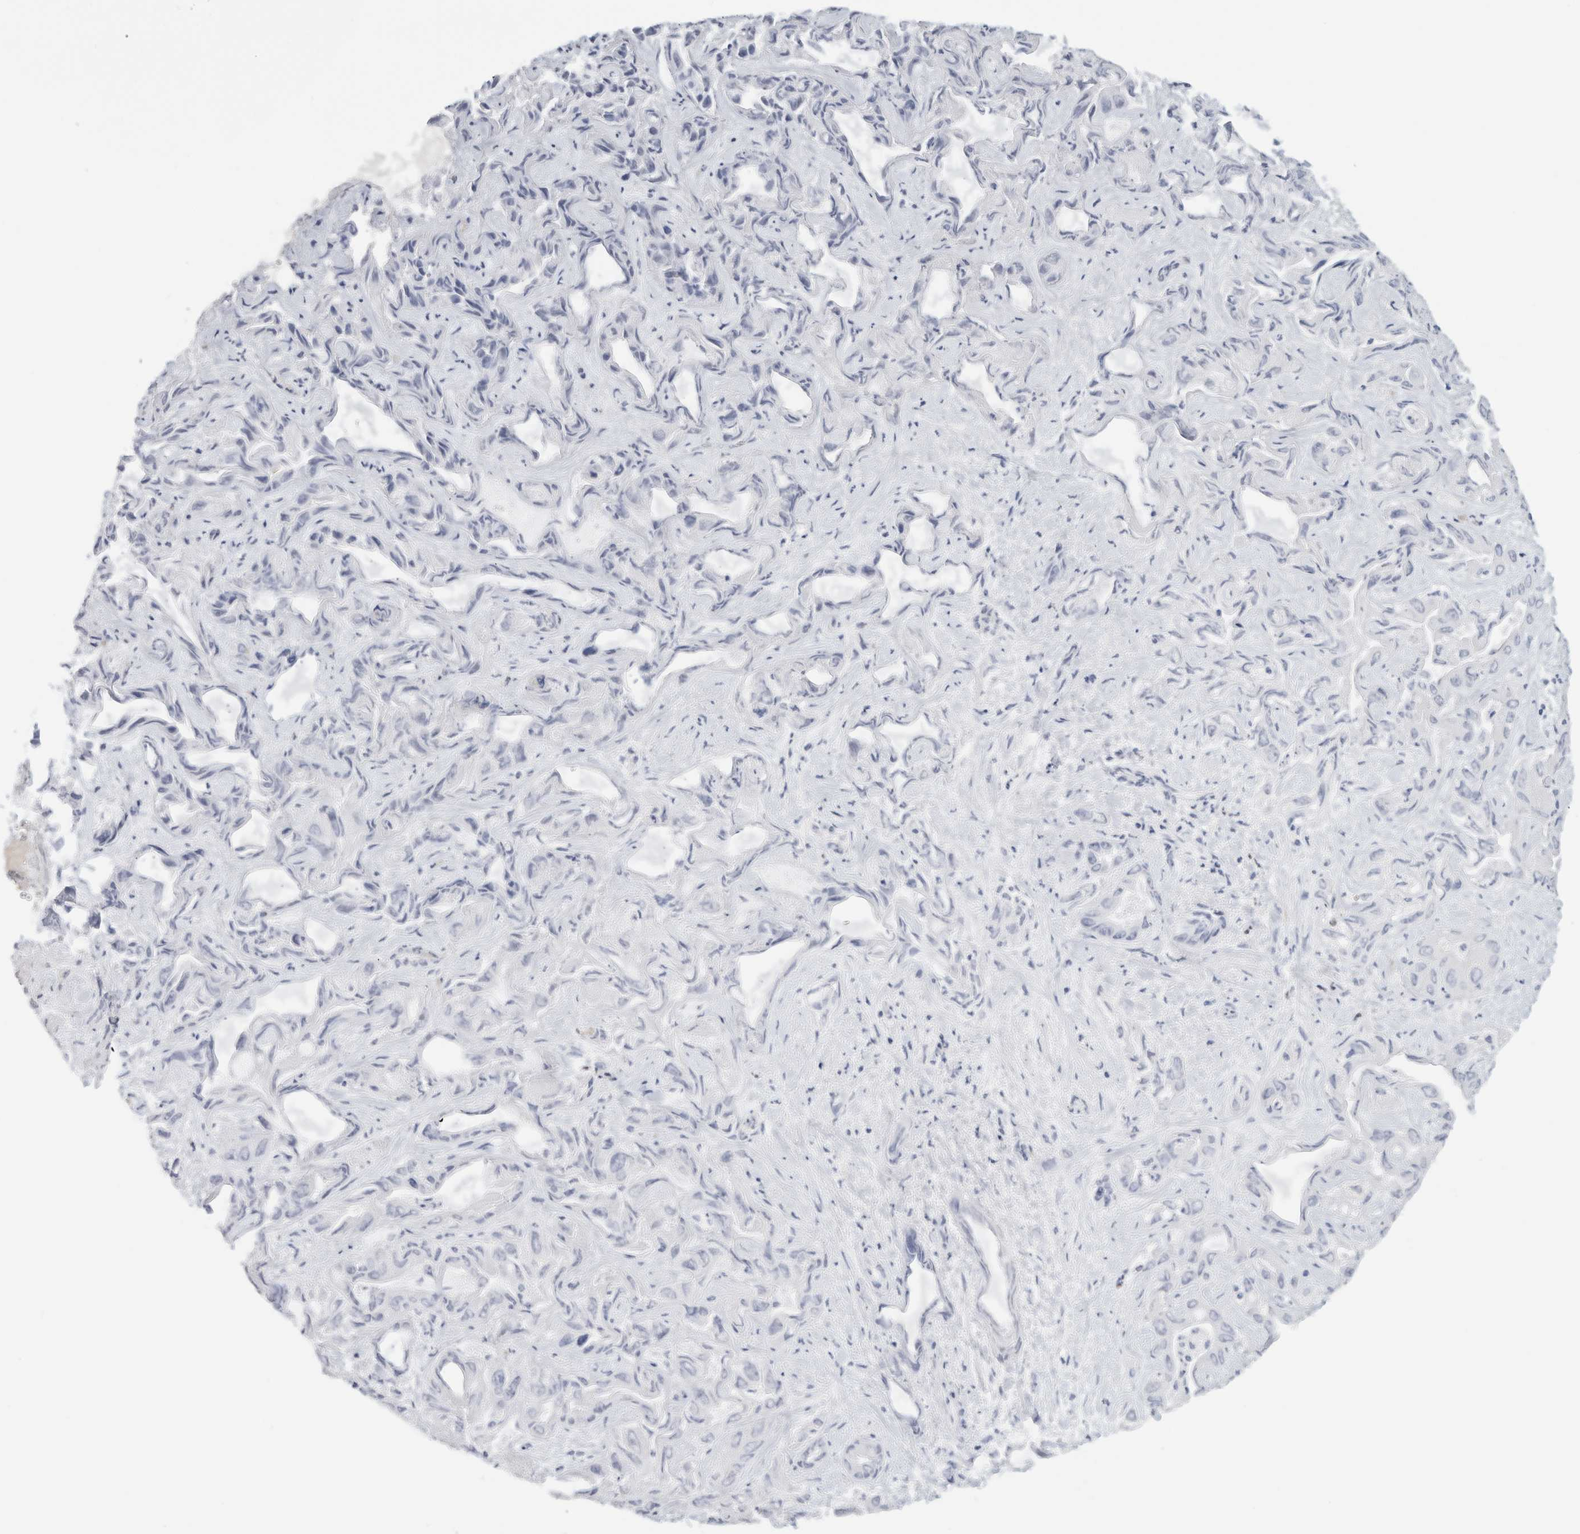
{"staining": {"intensity": "negative", "quantity": "none", "location": "none"}, "tissue": "liver cancer", "cell_type": "Tumor cells", "image_type": "cancer", "snomed": [{"axis": "morphology", "description": "Cholangiocarcinoma"}, {"axis": "topography", "description": "Liver"}], "caption": "IHC micrograph of human liver cancer stained for a protein (brown), which exhibits no positivity in tumor cells.", "gene": "FMR1NB", "patient": {"sex": "female", "age": 52}}